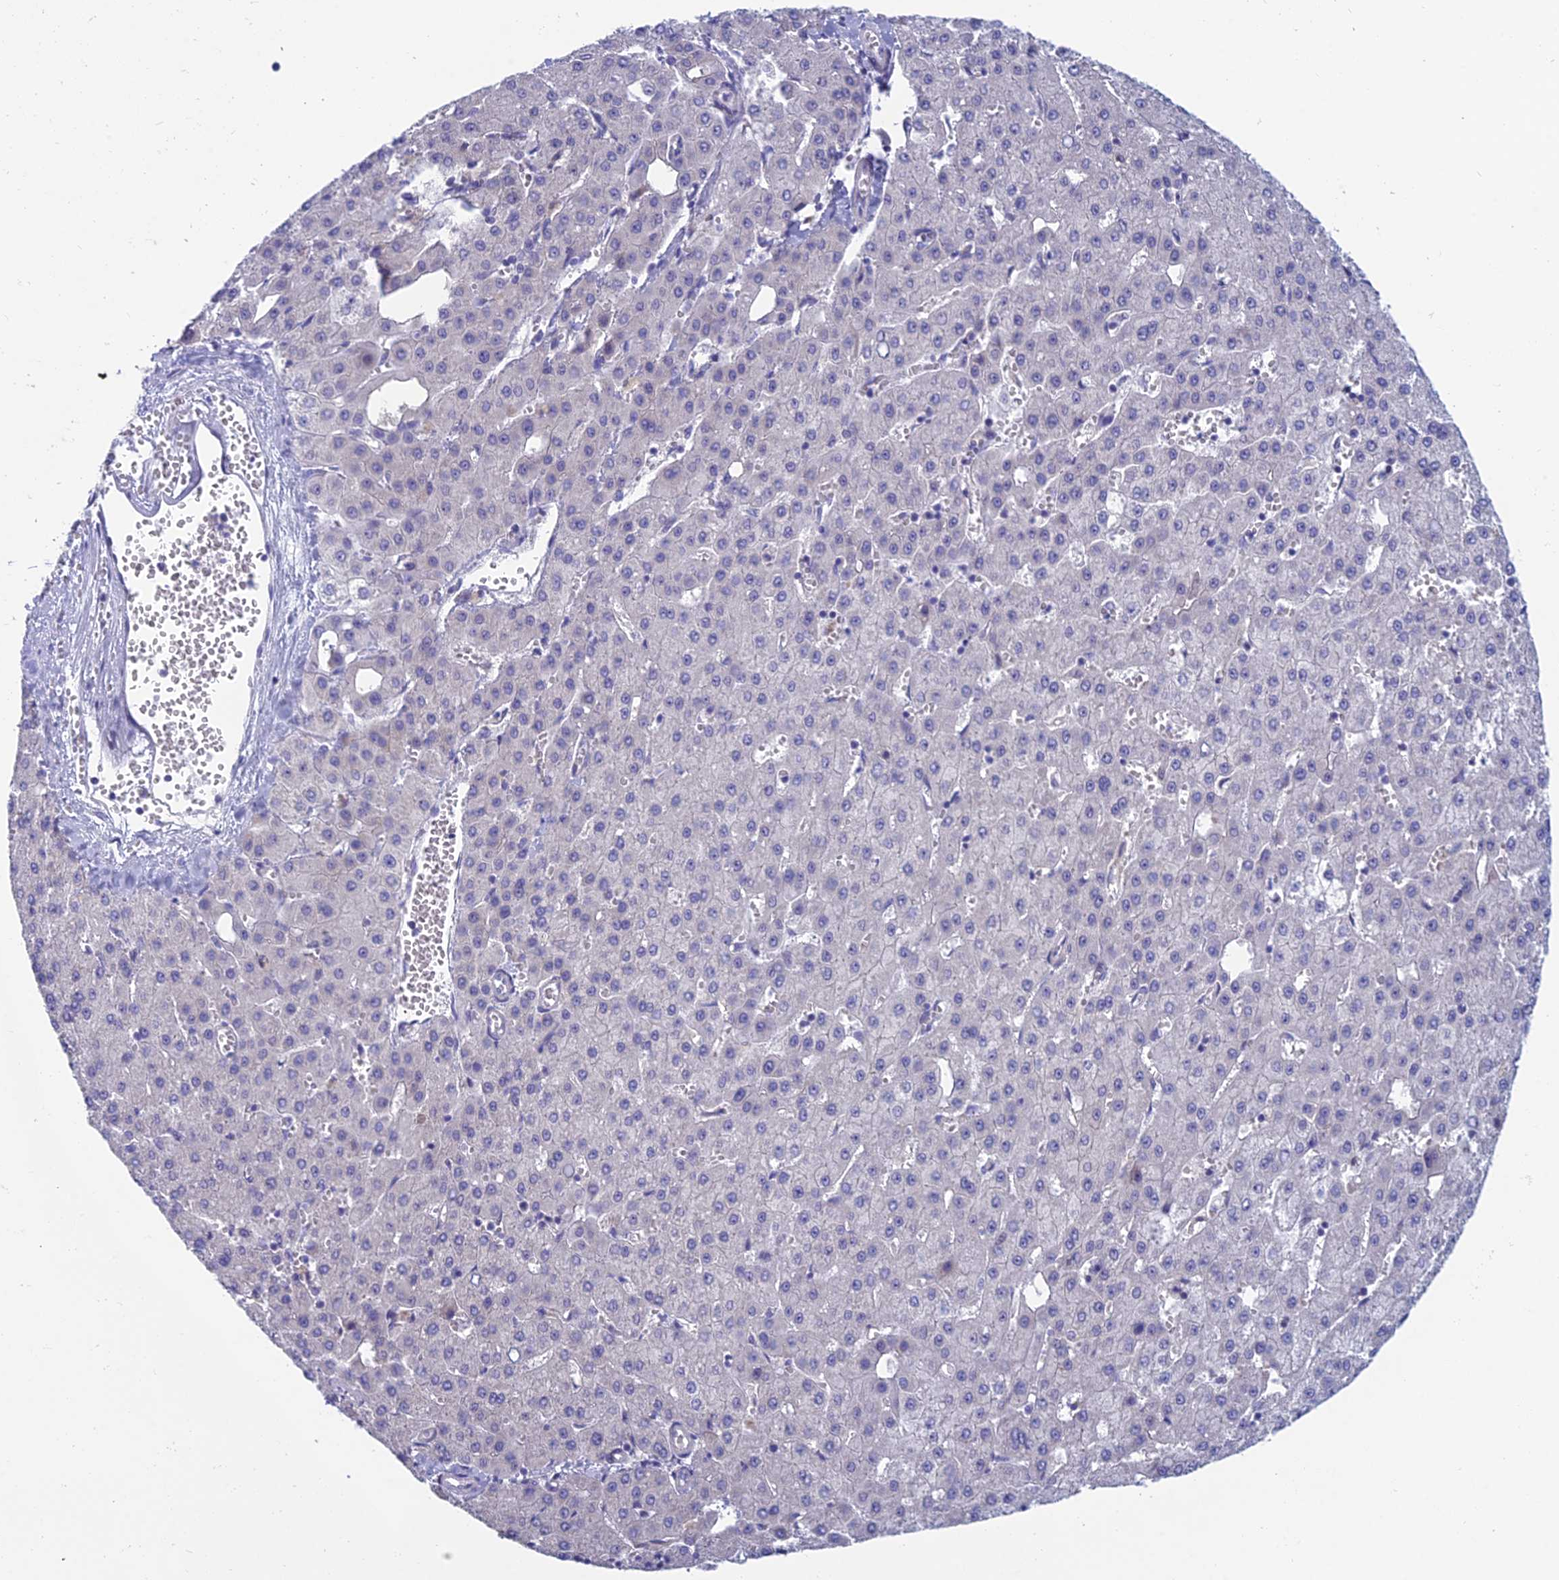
{"staining": {"intensity": "negative", "quantity": "none", "location": "none"}, "tissue": "liver cancer", "cell_type": "Tumor cells", "image_type": "cancer", "snomed": [{"axis": "morphology", "description": "Carcinoma, Hepatocellular, NOS"}, {"axis": "topography", "description": "Liver"}], "caption": "Human liver cancer stained for a protein using immunohistochemistry (IHC) shows no staining in tumor cells.", "gene": "XPO7", "patient": {"sex": "male", "age": 47}}